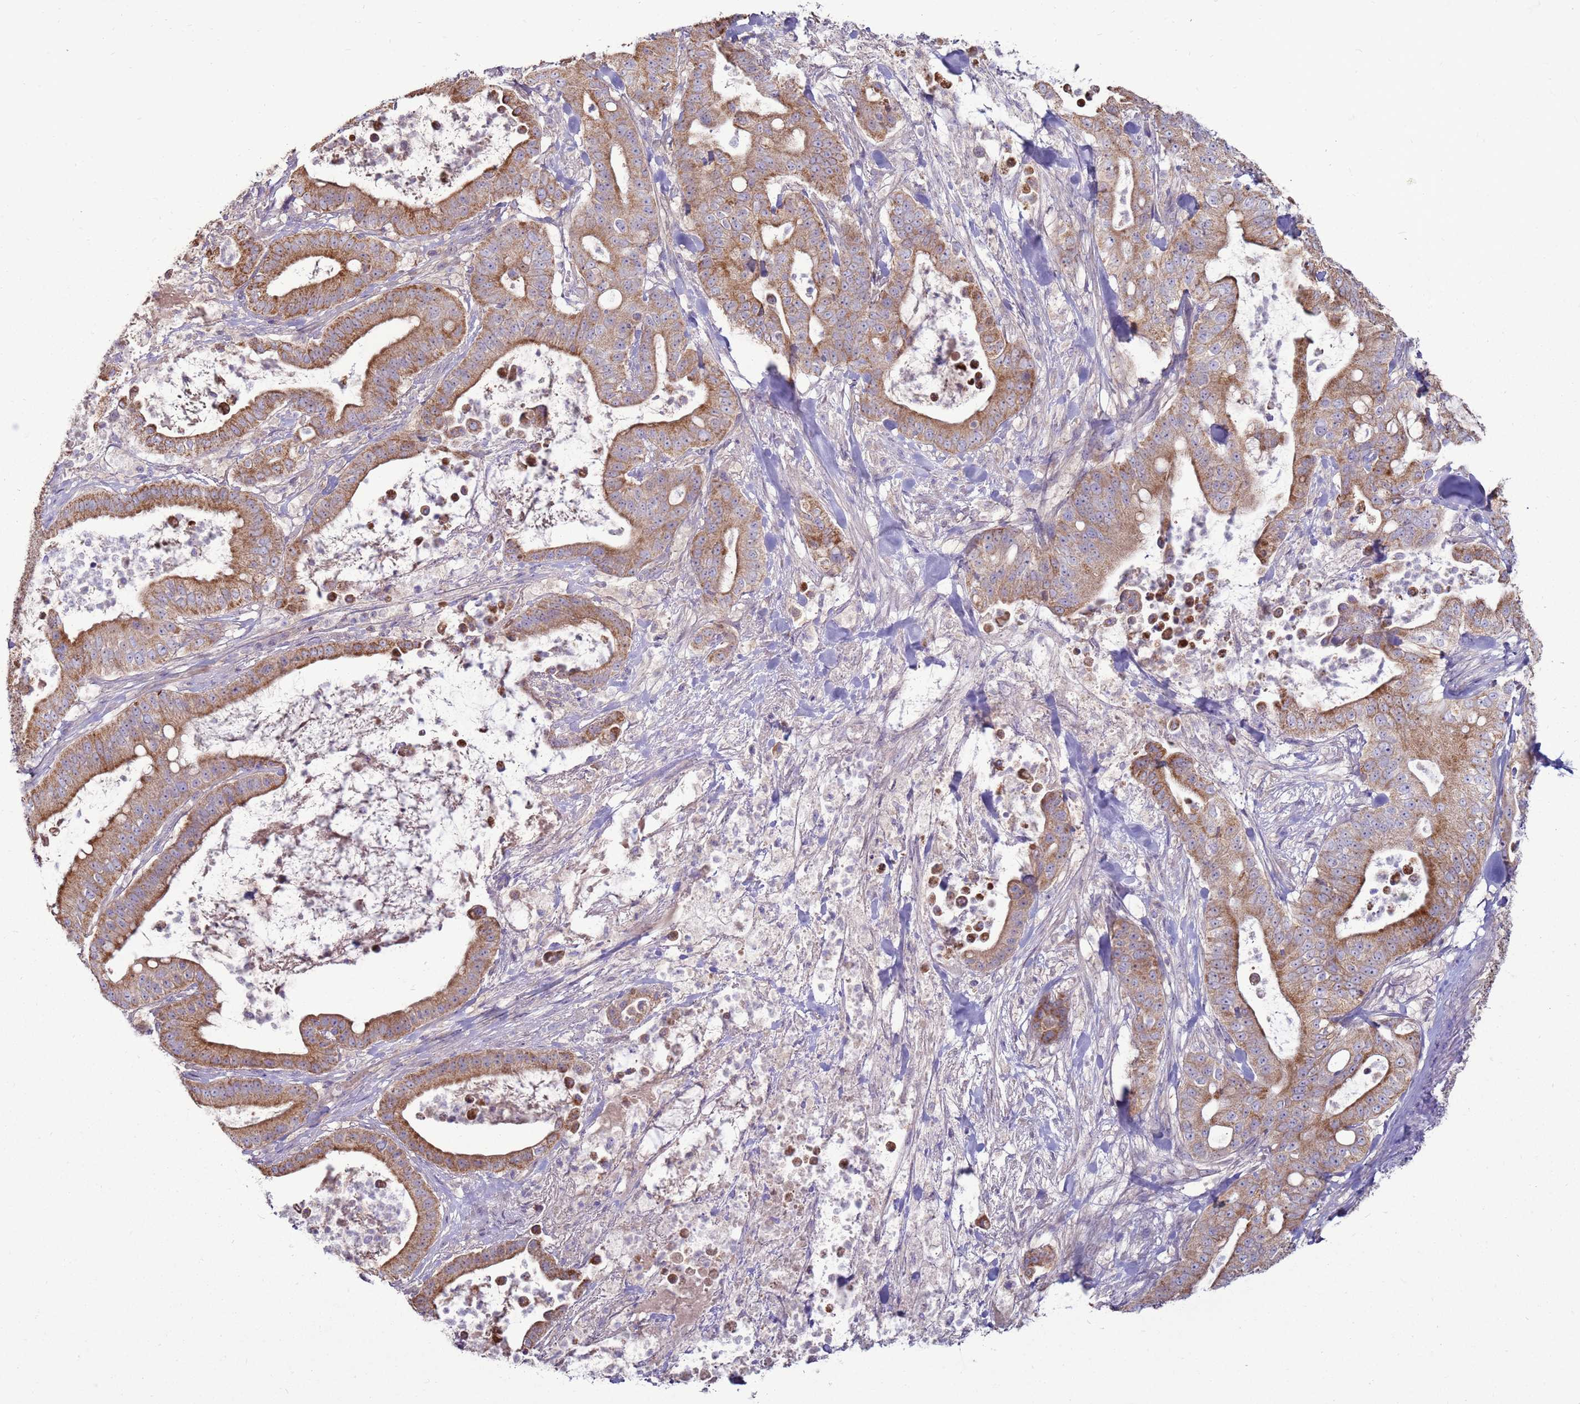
{"staining": {"intensity": "moderate", "quantity": ">75%", "location": "cytoplasmic/membranous"}, "tissue": "pancreatic cancer", "cell_type": "Tumor cells", "image_type": "cancer", "snomed": [{"axis": "morphology", "description": "Adenocarcinoma, NOS"}, {"axis": "topography", "description": "Pancreas"}], "caption": "Pancreatic cancer stained with a protein marker reveals moderate staining in tumor cells.", "gene": "TRAPPC4", "patient": {"sex": "male", "age": 71}}